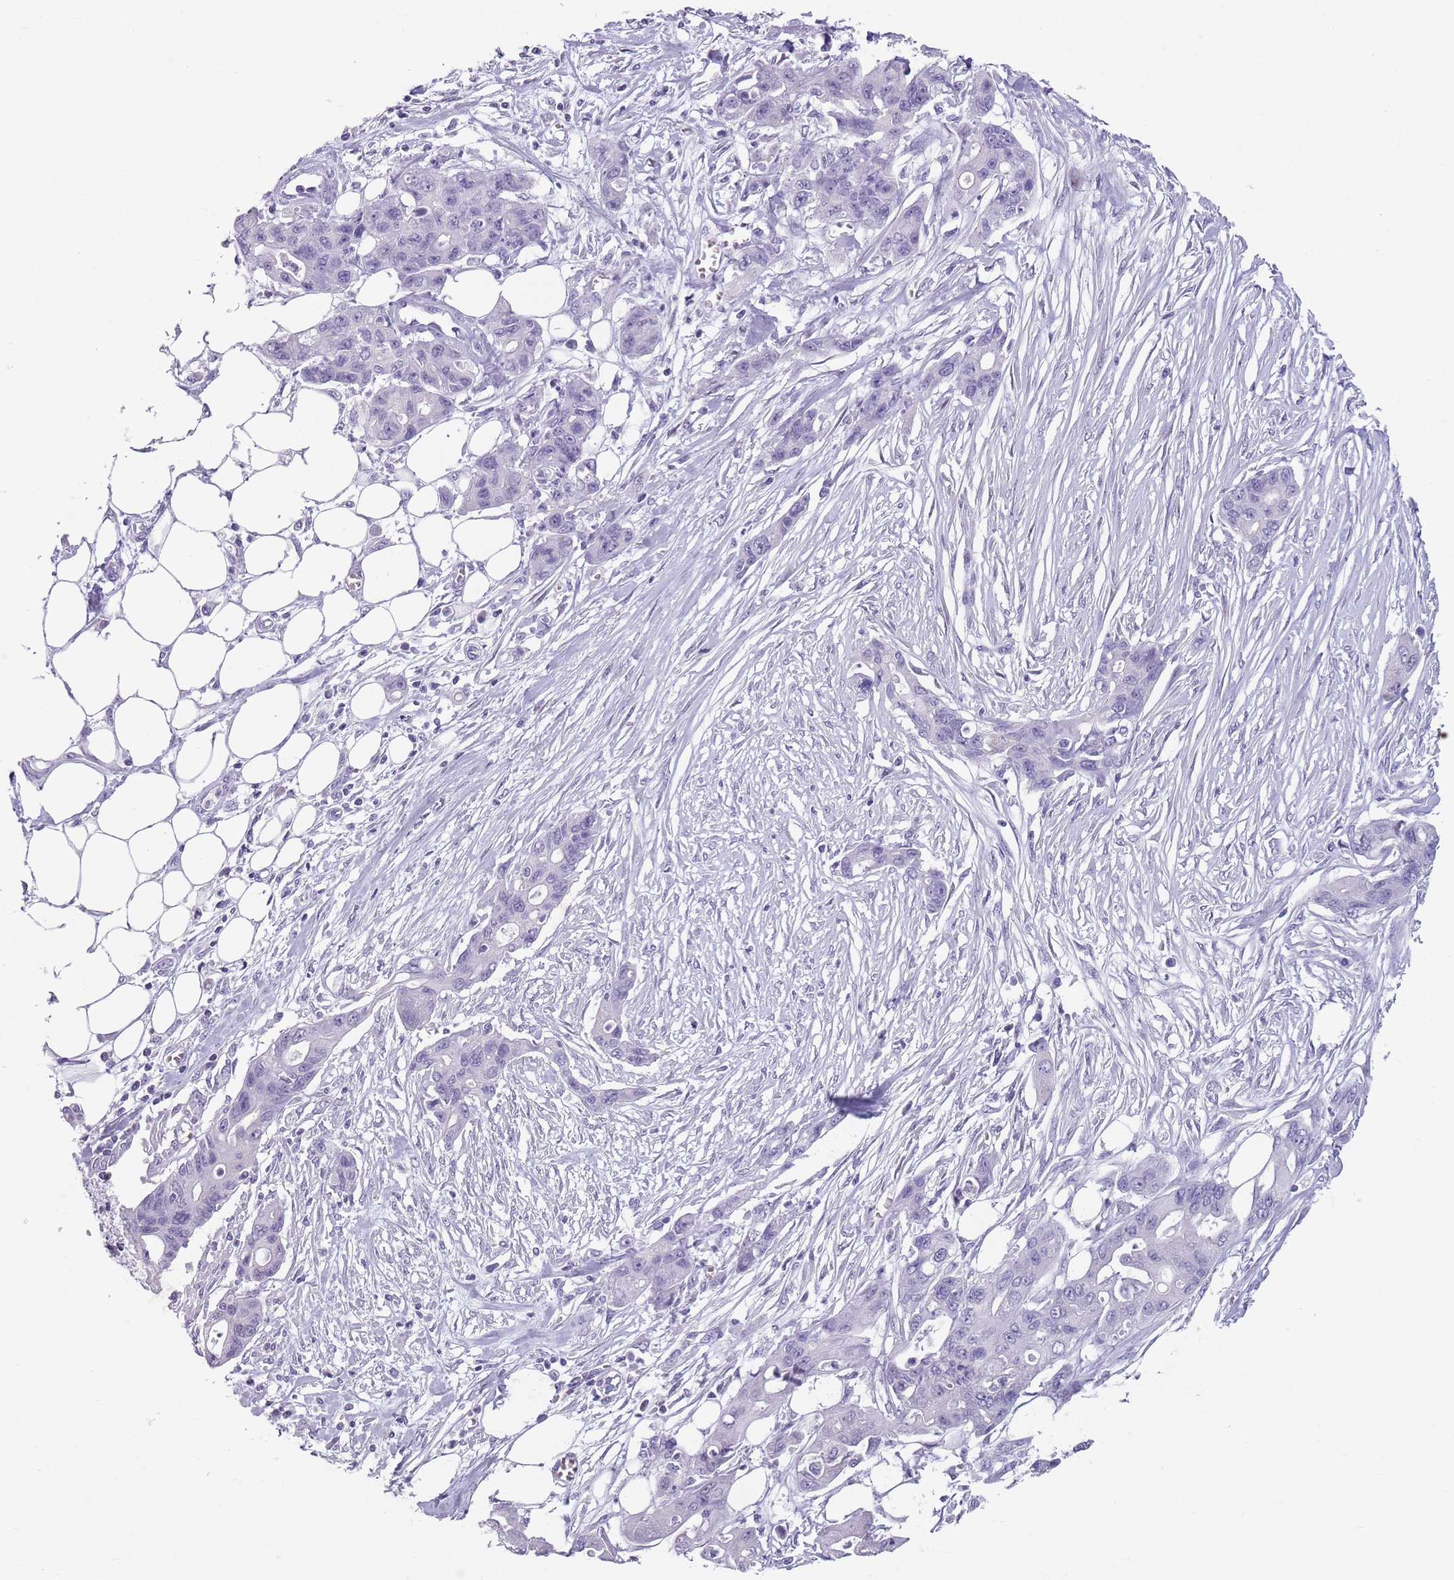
{"staining": {"intensity": "negative", "quantity": "none", "location": "none"}, "tissue": "ovarian cancer", "cell_type": "Tumor cells", "image_type": "cancer", "snomed": [{"axis": "morphology", "description": "Cystadenocarcinoma, mucinous, NOS"}, {"axis": "topography", "description": "Ovary"}], "caption": "Immunohistochemistry of ovarian cancer demonstrates no staining in tumor cells.", "gene": "SPESP1", "patient": {"sex": "female", "age": 70}}